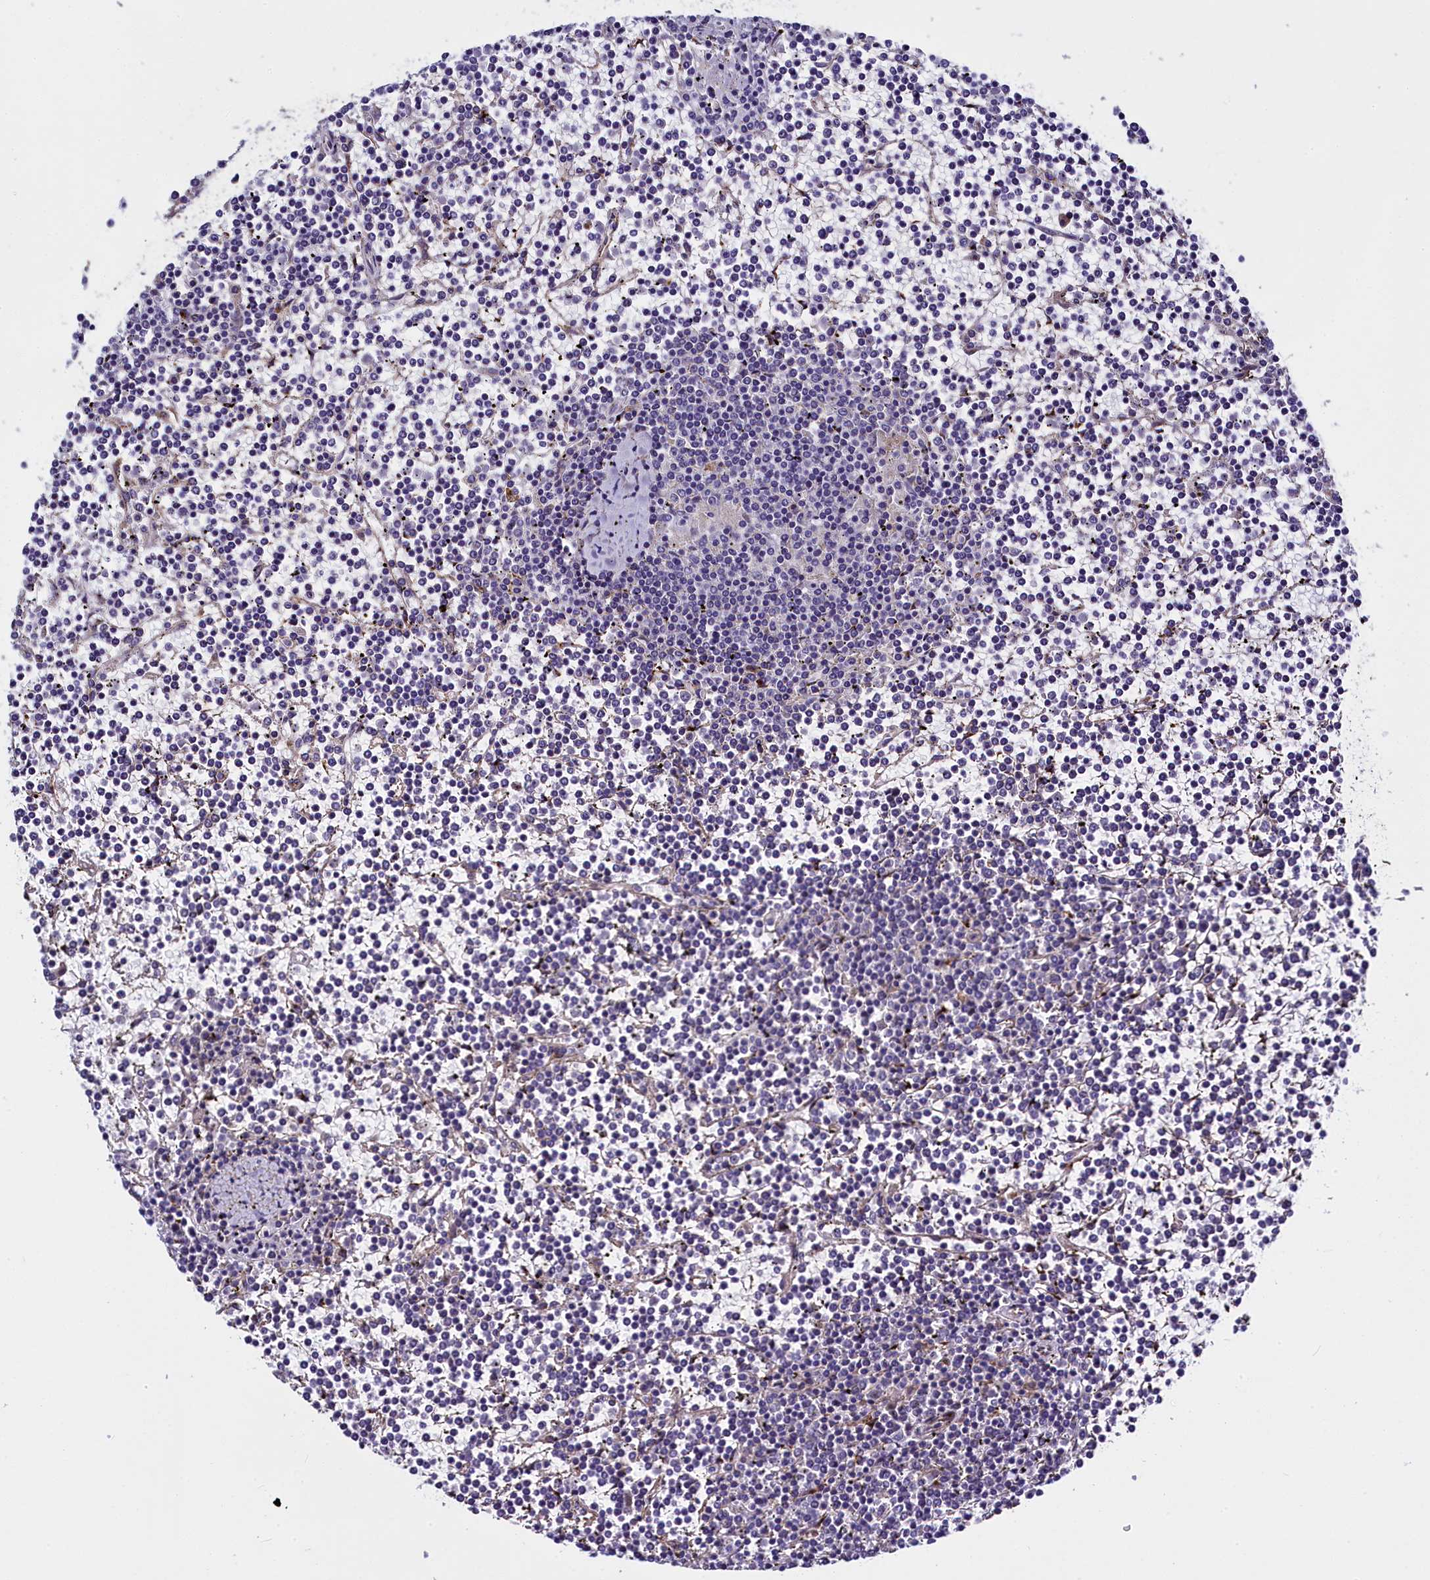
{"staining": {"intensity": "negative", "quantity": "none", "location": "none"}, "tissue": "lymphoma", "cell_type": "Tumor cells", "image_type": "cancer", "snomed": [{"axis": "morphology", "description": "Malignant lymphoma, non-Hodgkin's type, Low grade"}, {"axis": "topography", "description": "Spleen"}], "caption": "Human lymphoma stained for a protein using IHC demonstrates no staining in tumor cells.", "gene": "MRC2", "patient": {"sex": "female", "age": 19}}